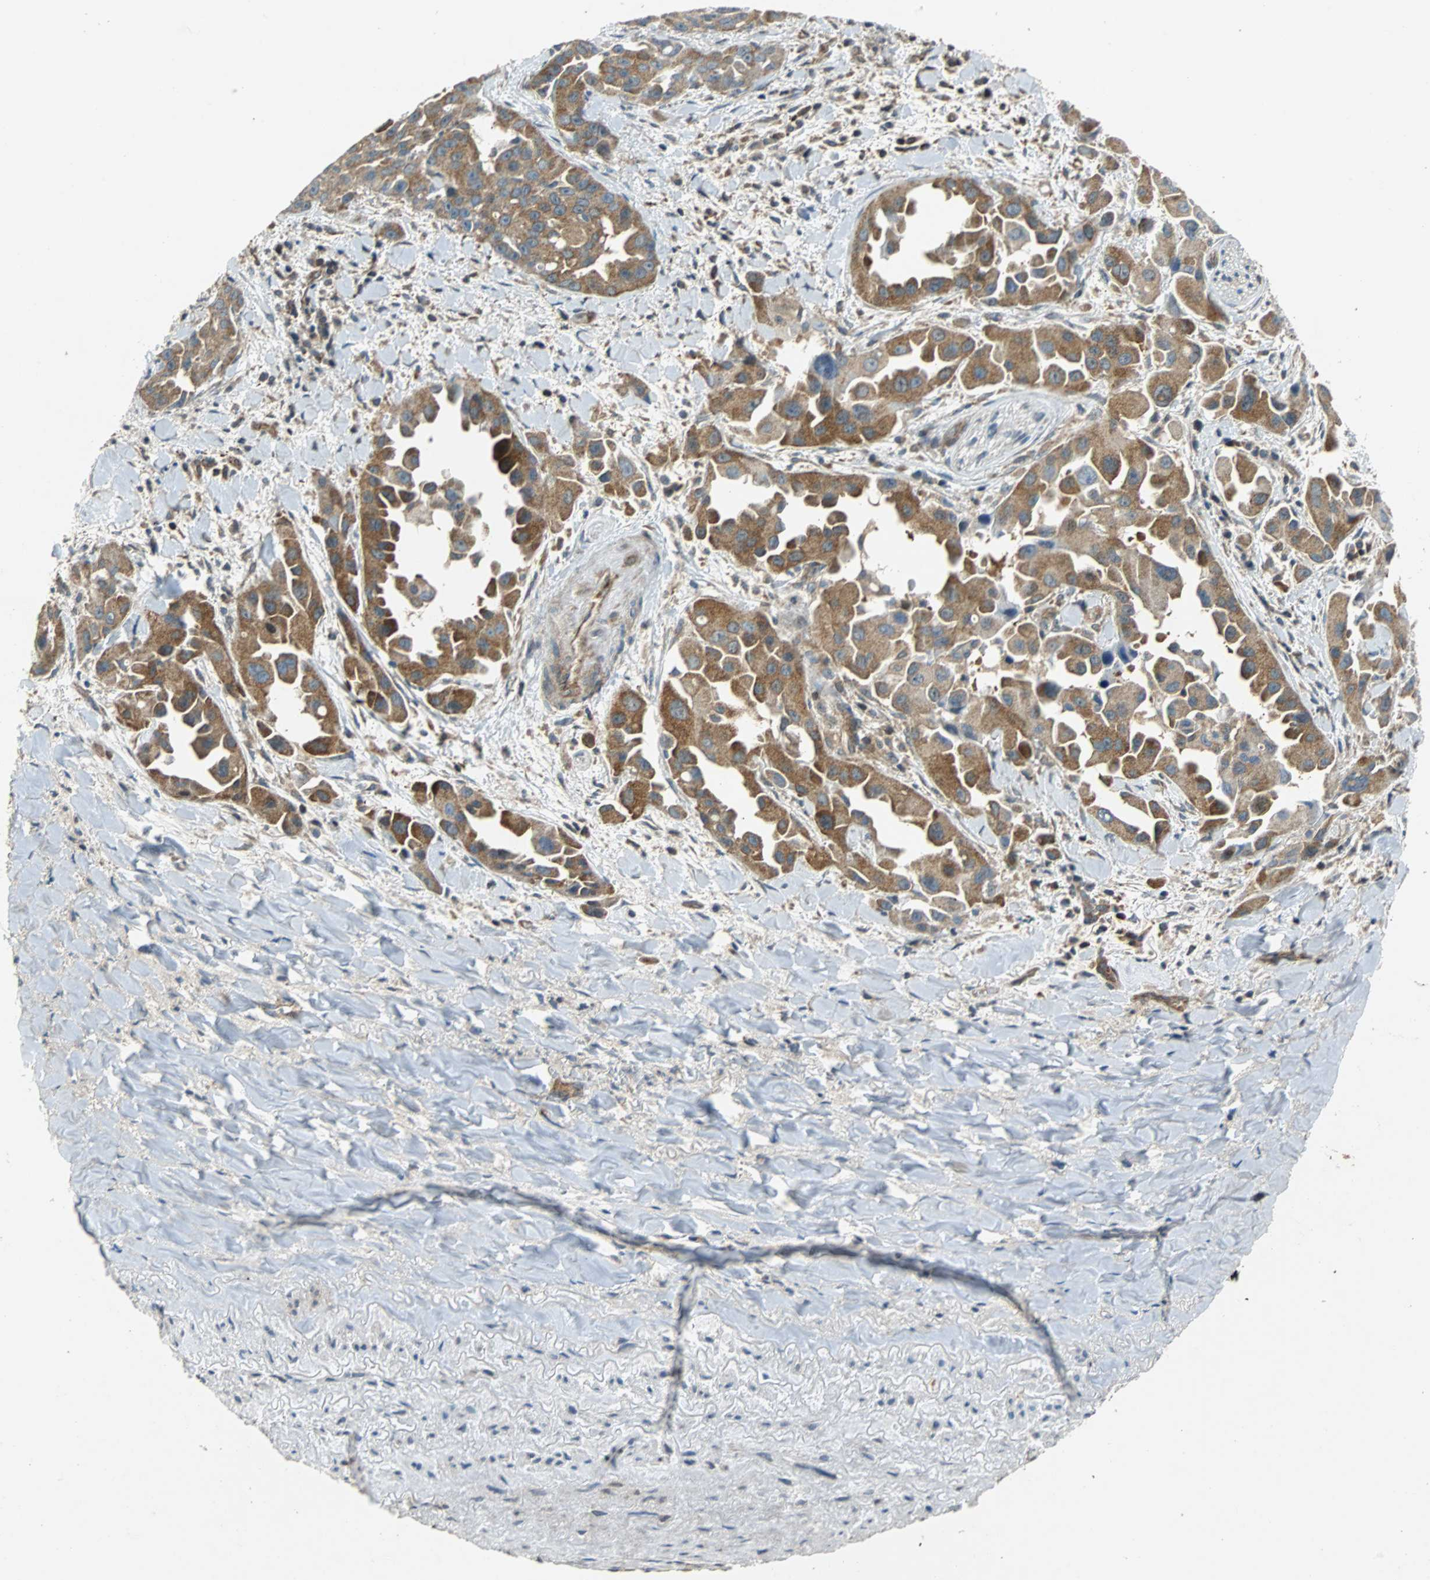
{"staining": {"intensity": "strong", "quantity": ">75%", "location": "cytoplasmic/membranous"}, "tissue": "lung cancer", "cell_type": "Tumor cells", "image_type": "cancer", "snomed": [{"axis": "morphology", "description": "Normal tissue, NOS"}, {"axis": "morphology", "description": "Adenocarcinoma, NOS"}, {"axis": "topography", "description": "Bronchus"}], "caption": "Approximately >75% of tumor cells in lung adenocarcinoma reveal strong cytoplasmic/membranous protein staining as visualized by brown immunohistochemical staining.", "gene": "GSDMD", "patient": {"sex": "male", "age": 68}}